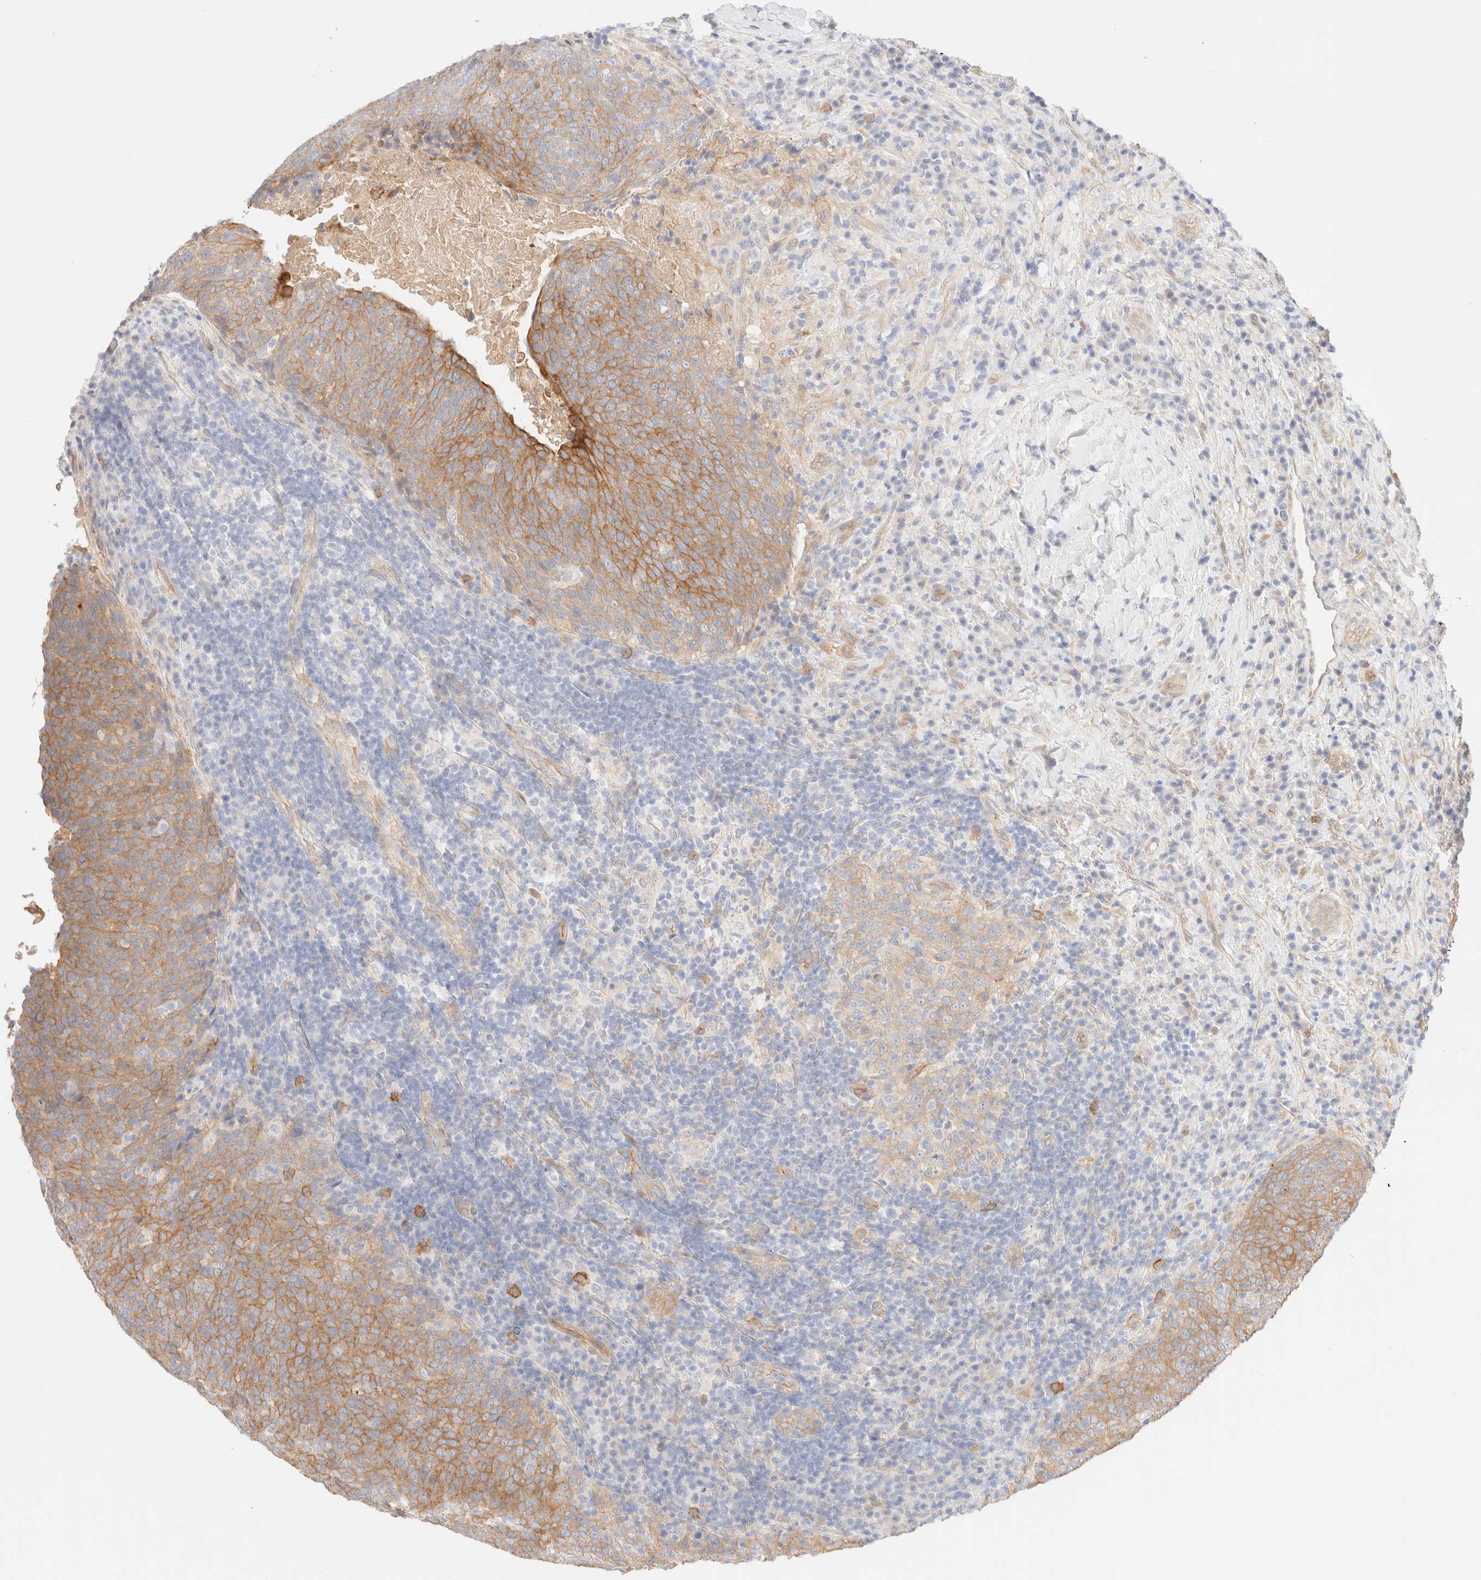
{"staining": {"intensity": "moderate", "quantity": ">75%", "location": "cytoplasmic/membranous"}, "tissue": "head and neck cancer", "cell_type": "Tumor cells", "image_type": "cancer", "snomed": [{"axis": "morphology", "description": "Squamous cell carcinoma, NOS"}, {"axis": "morphology", "description": "Squamous cell carcinoma, metastatic, NOS"}, {"axis": "topography", "description": "Lymph node"}, {"axis": "topography", "description": "Head-Neck"}], "caption": "This is a micrograph of immunohistochemistry (IHC) staining of squamous cell carcinoma (head and neck), which shows moderate positivity in the cytoplasmic/membranous of tumor cells.", "gene": "NIBAN2", "patient": {"sex": "male", "age": 62}}